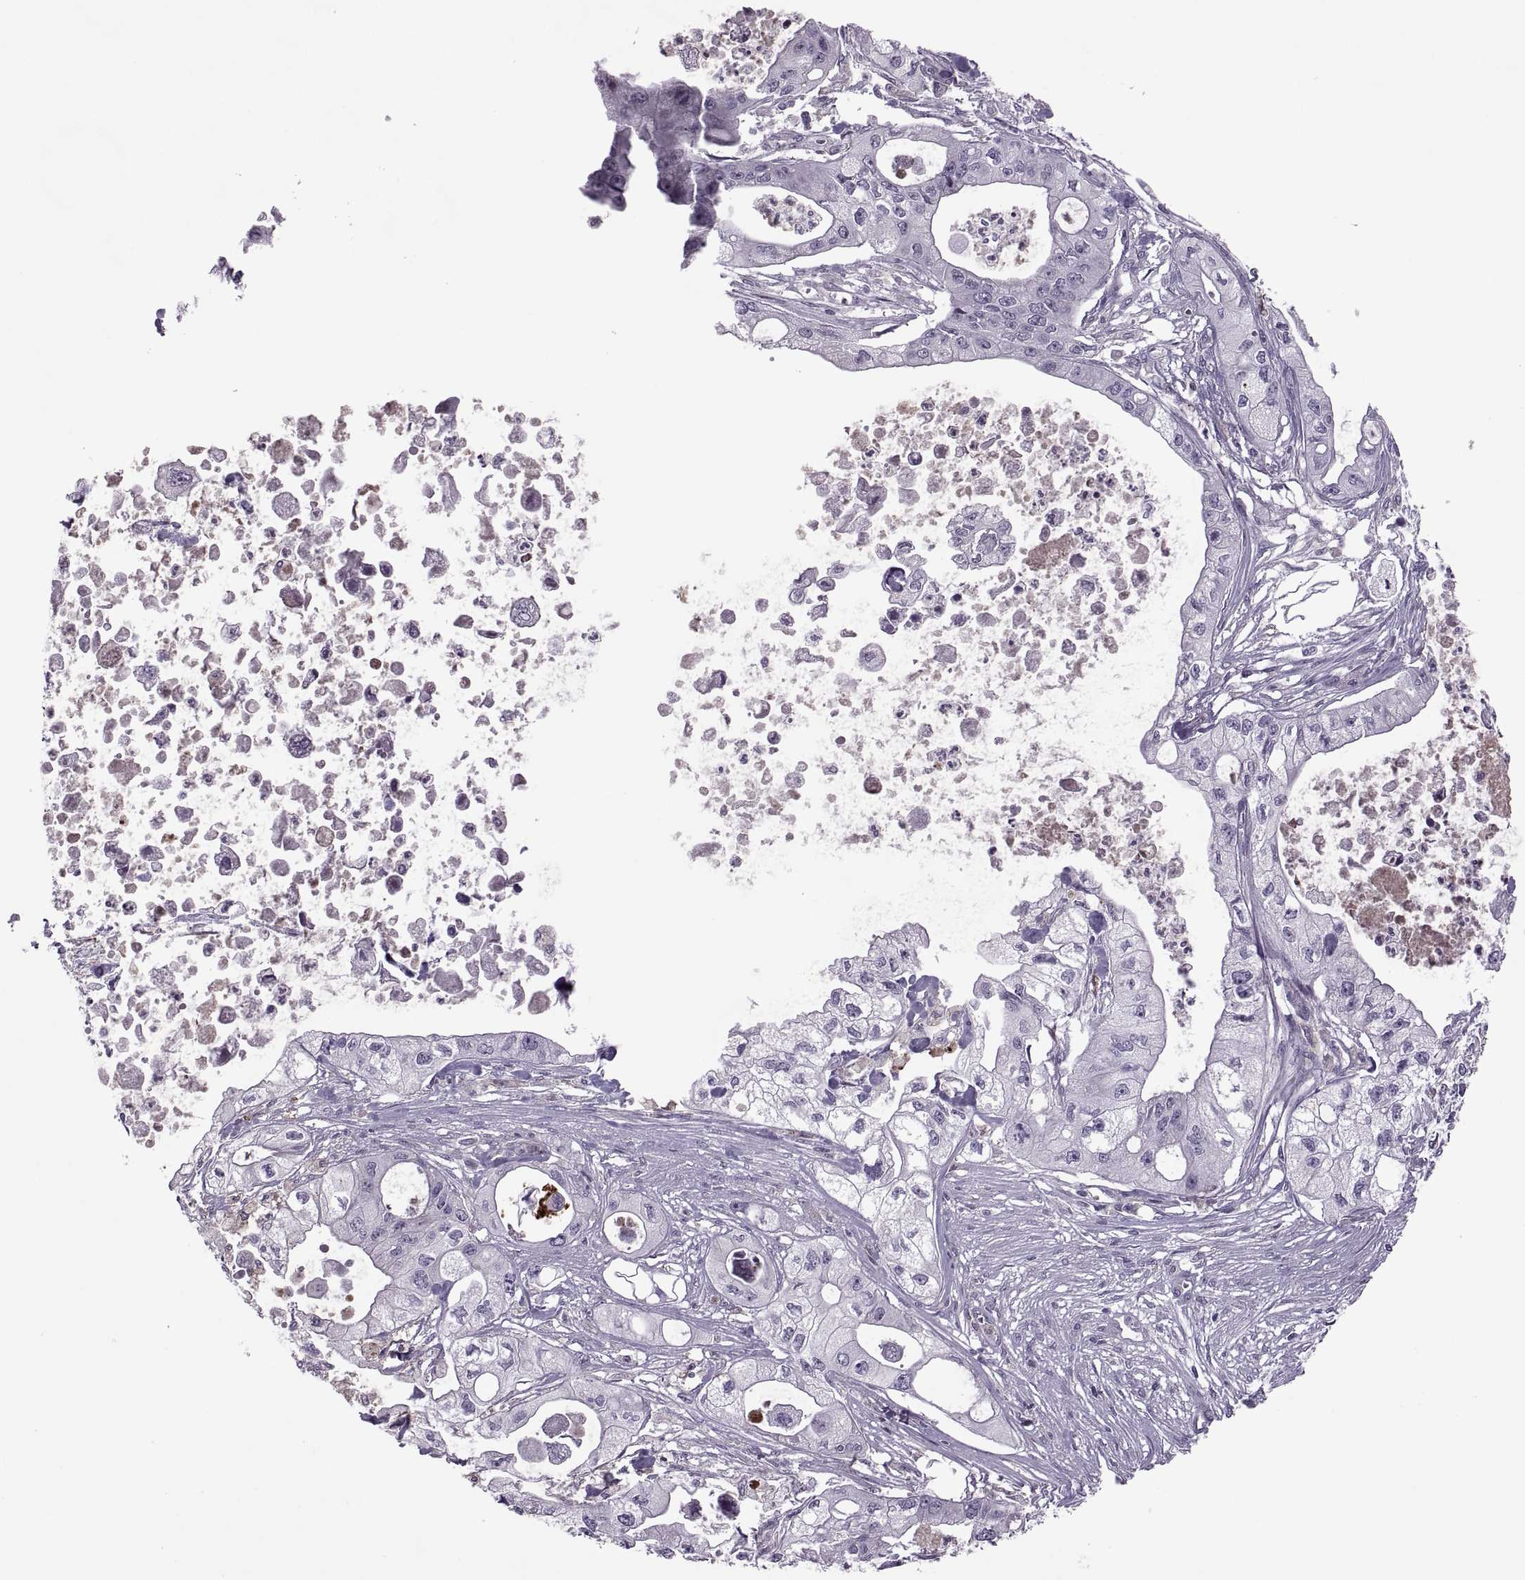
{"staining": {"intensity": "negative", "quantity": "none", "location": "none"}, "tissue": "pancreatic cancer", "cell_type": "Tumor cells", "image_type": "cancer", "snomed": [{"axis": "morphology", "description": "Adenocarcinoma, NOS"}, {"axis": "topography", "description": "Pancreas"}], "caption": "Protein analysis of adenocarcinoma (pancreatic) shows no significant positivity in tumor cells. (DAB immunohistochemistry (IHC), high magnification).", "gene": "ODF3", "patient": {"sex": "male", "age": 70}}